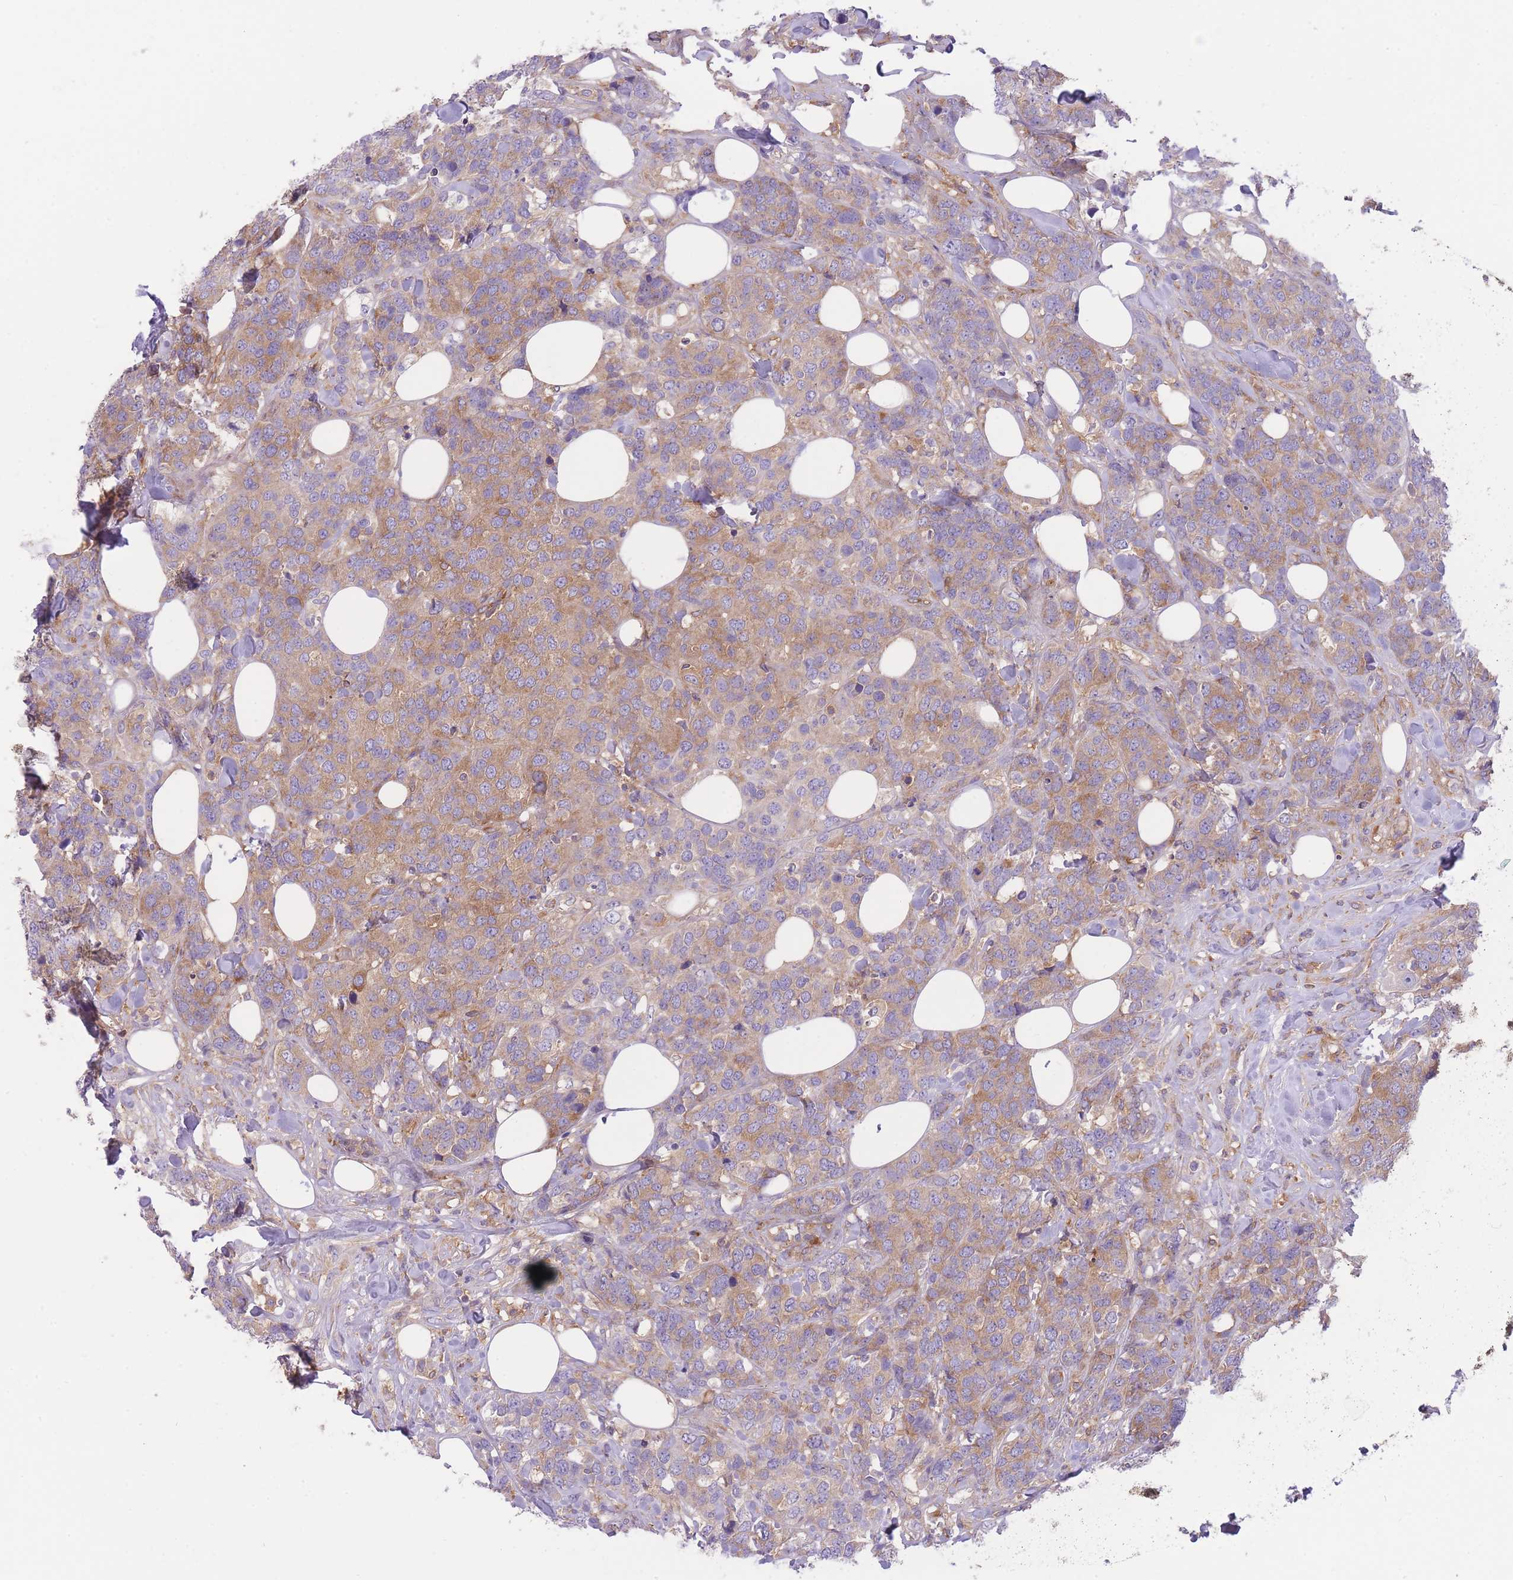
{"staining": {"intensity": "weak", "quantity": "25%-75%", "location": "cytoplasmic/membranous"}, "tissue": "breast cancer", "cell_type": "Tumor cells", "image_type": "cancer", "snomed": [{"axis": "morphology", "description": "Lobular carcinoma"}, {"axis": "topography", "description": "Breast"}], "caption": "IHC (DAB) staining of human lobular carcinoma (breast) demonstrates weak cytoplasmic/membranous protein expression in approximately 25%-75% of tumor cells. (Stains: DAB (3,3'-diaminobenzidine) in brown, nuclei in blue, Microscopy: brightfield microscopy at high magnification).", "gene": "PRKAR1A", "patient": {"sex": "female", "age": 59}}